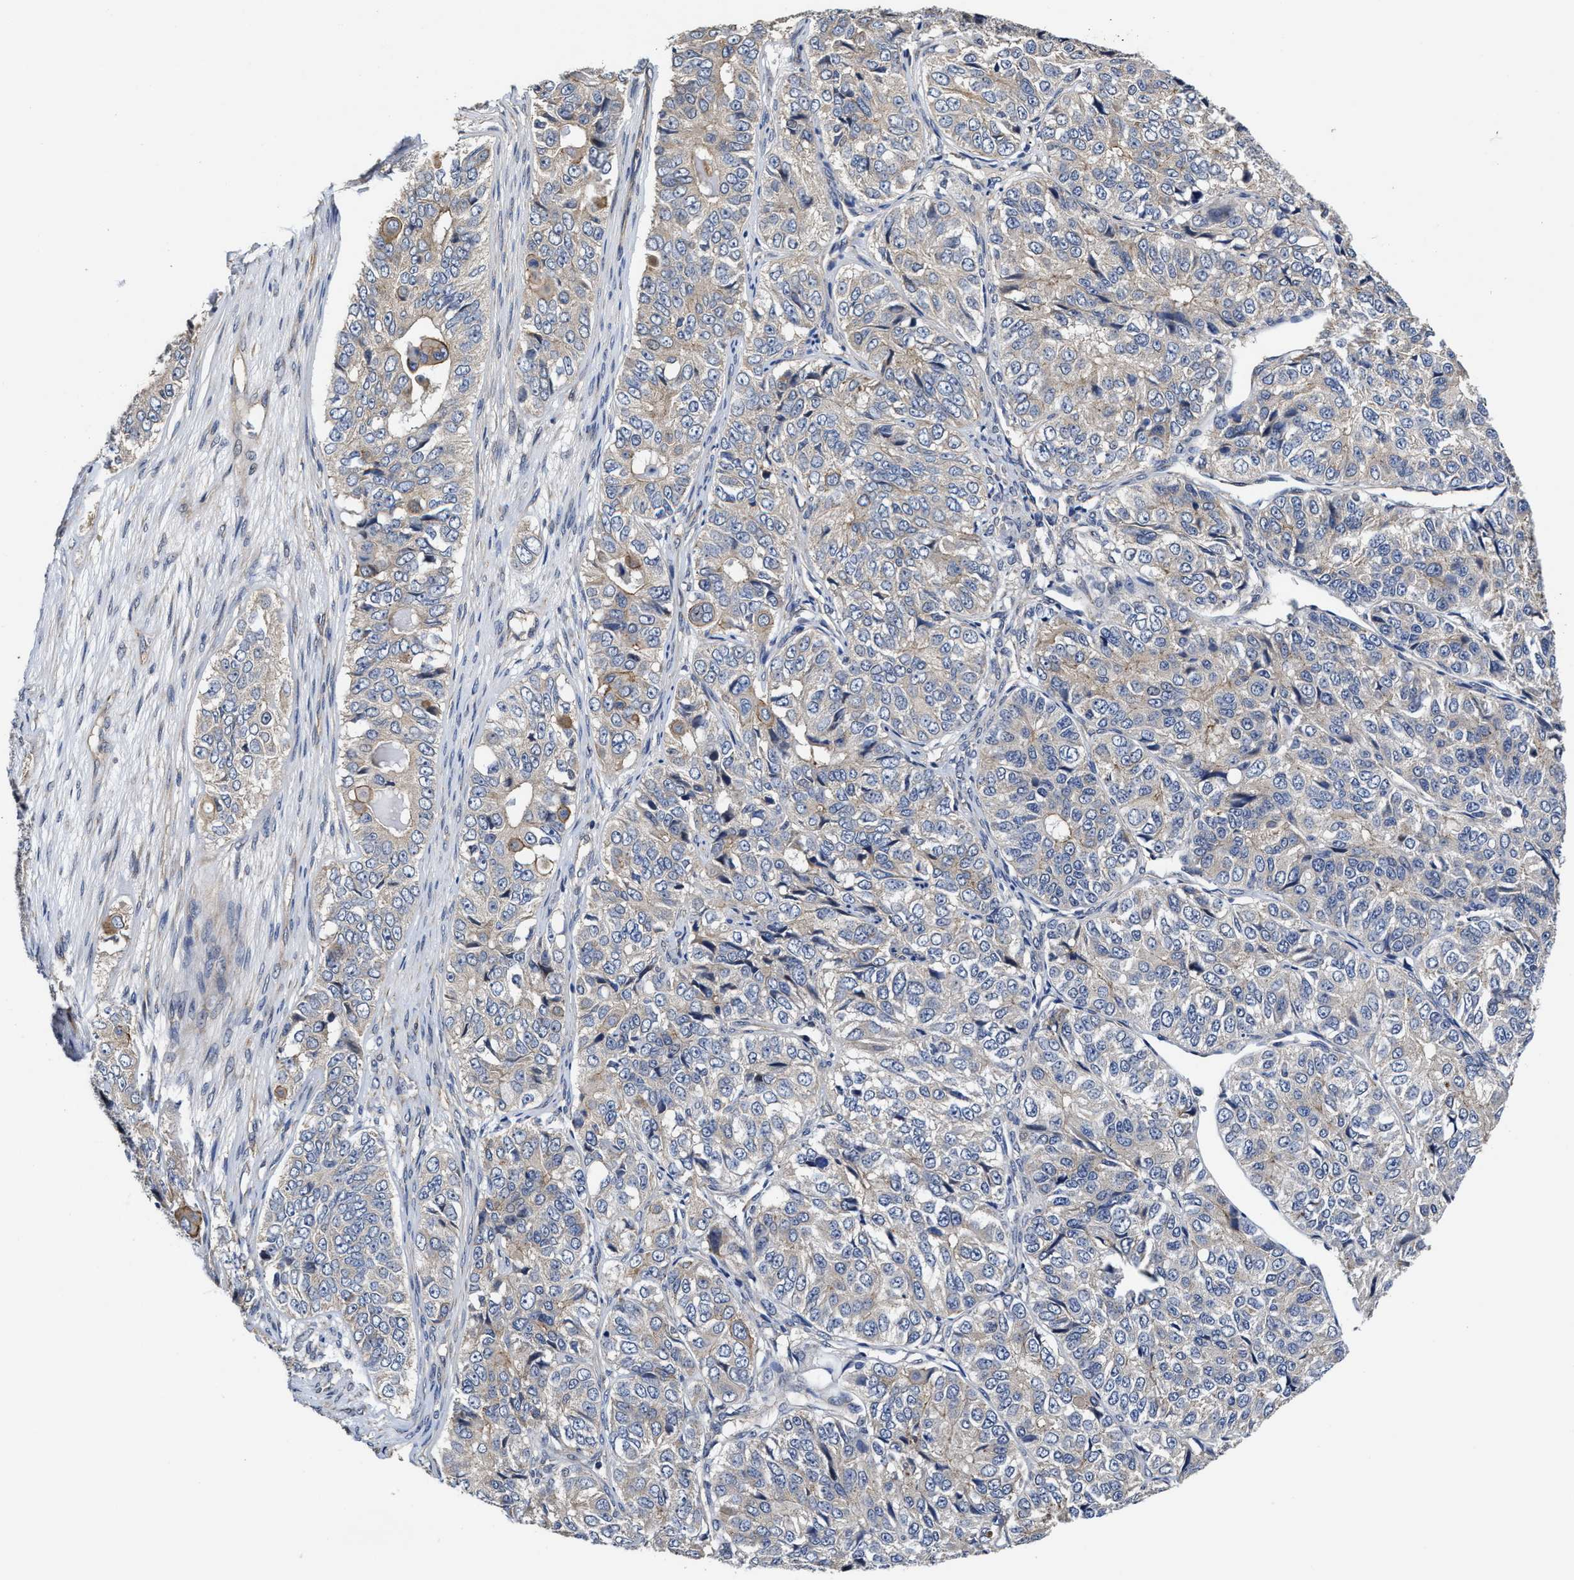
{"staining": {"intensity": "weak", "quantity": "25%-75%", "location": "cytoplasmic/membranous"}, "tissue": "ovarian cancer", "cell_type": "Tumor cells", "image_type": "cancer", "snomed": [{"axis": "morphology", "description": "Carcinoma, endometroid"}, {"axis": "topography", "description": "Ovary"}], "caption": "Ovarian endometroid carcinoma tissue displays weak cytoplasmic/membranous expression in about 25%-75% of tumor cells The staining was performed using DAB (3,3'-diaminobenzidine), with brown indicating positive protein expression. Nuclei are stained blue with hematoxylin.", "gene": "TRAF6", "patient": {"sex": "female", "age": 51}}